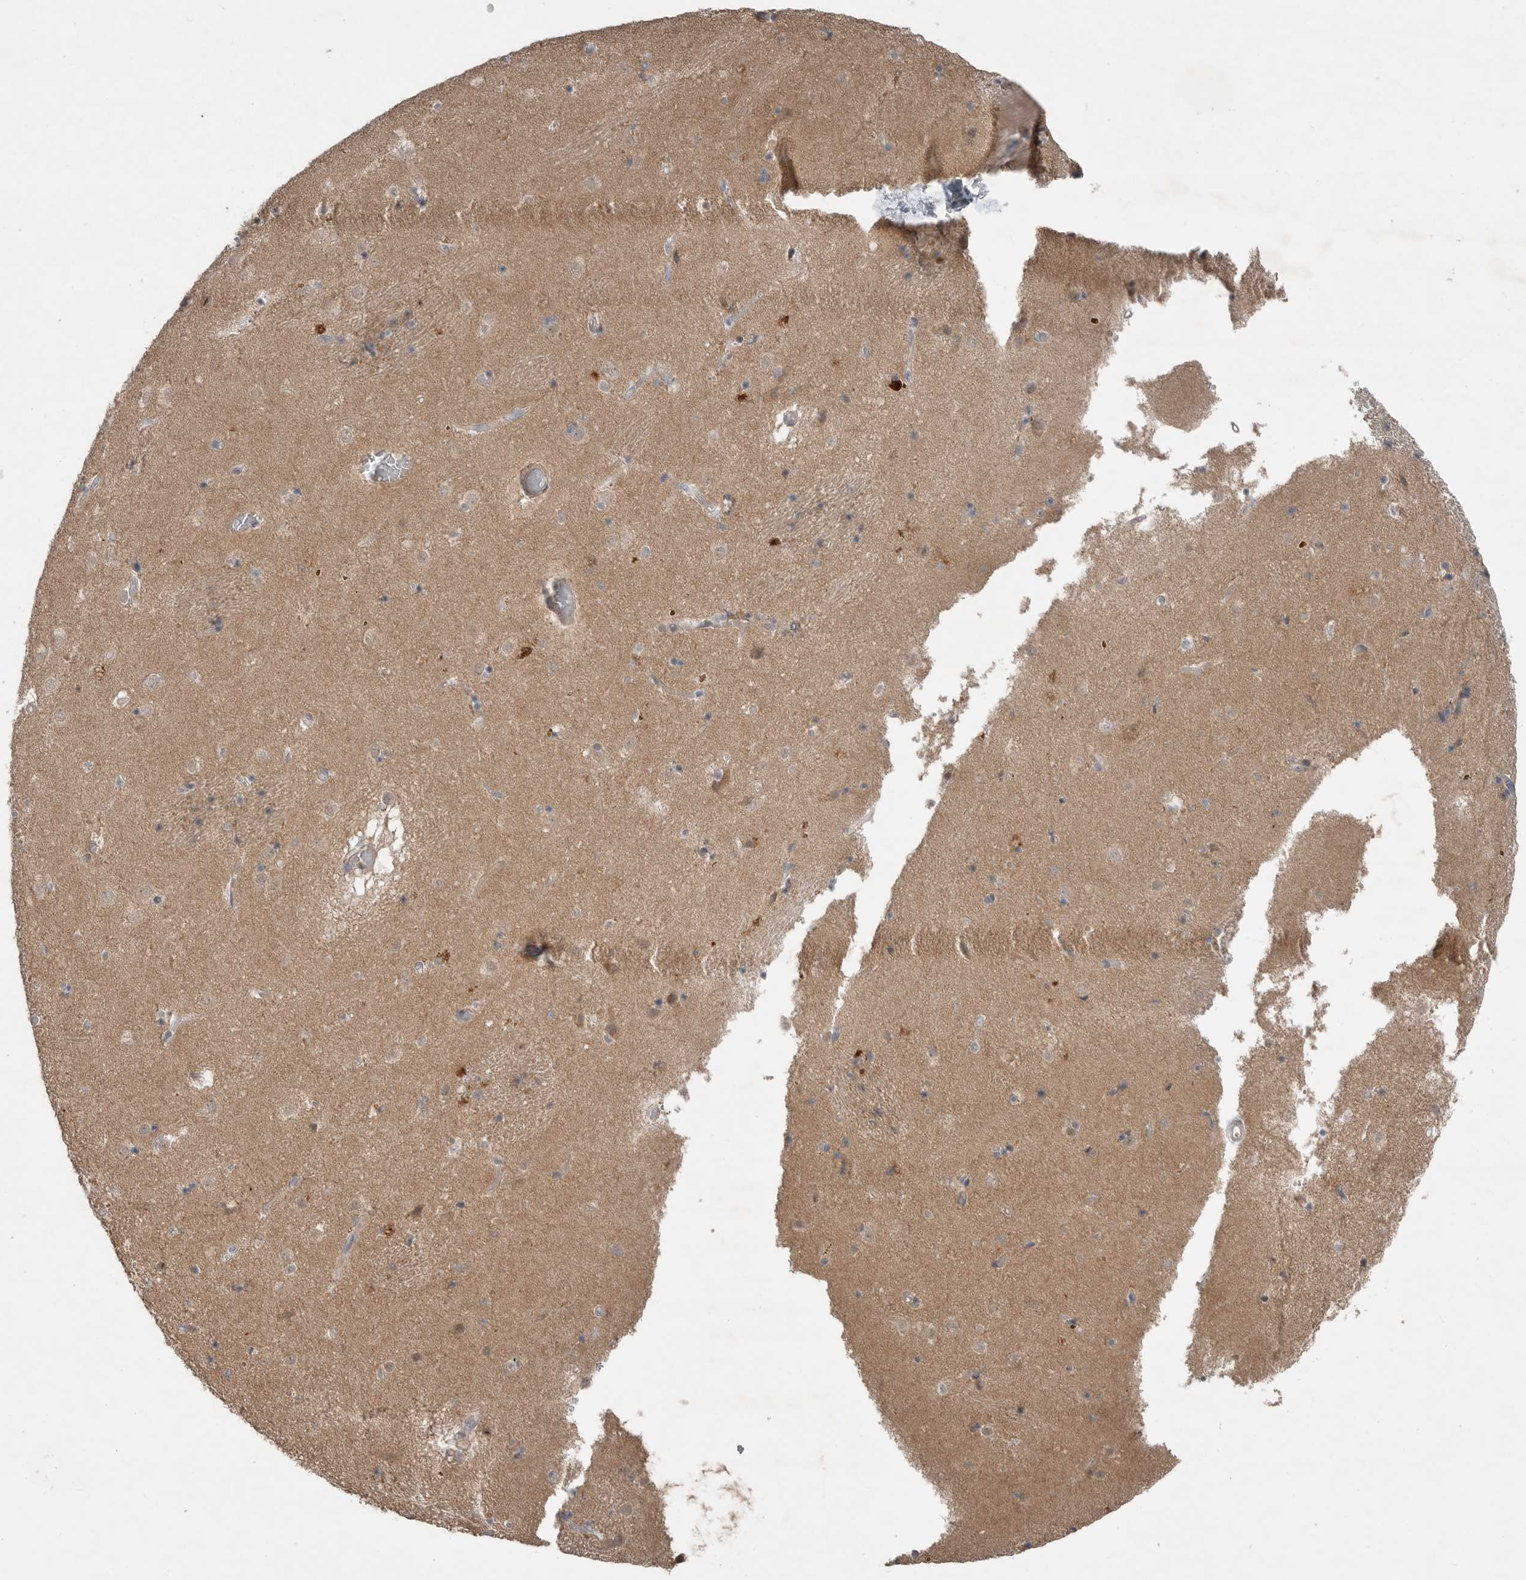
{"staining": {"intensity": "negative", "quantity": "none", "location": "none"}, "tissue": "caudate", "cell_type": "Glial cells", "image_type": "normal", "snomed": [{"axis": "morphology", "description": "Normal tissue, NOS"}, {"axis": "topography", "description": "Lateral ventricle wall"}], "caption": "A micrograph of caudate stained for a protein reveals no brown staining in glial cells. The staining was performed using DAB (3,3'-diaminobenzidine) to visualize the protein expression in brown, while the nuclei were stained in blue with hematoxylin (Magnification: 20x).", "gene": "MFAP3L", "patient": {"sex": "male", "age": 70}}